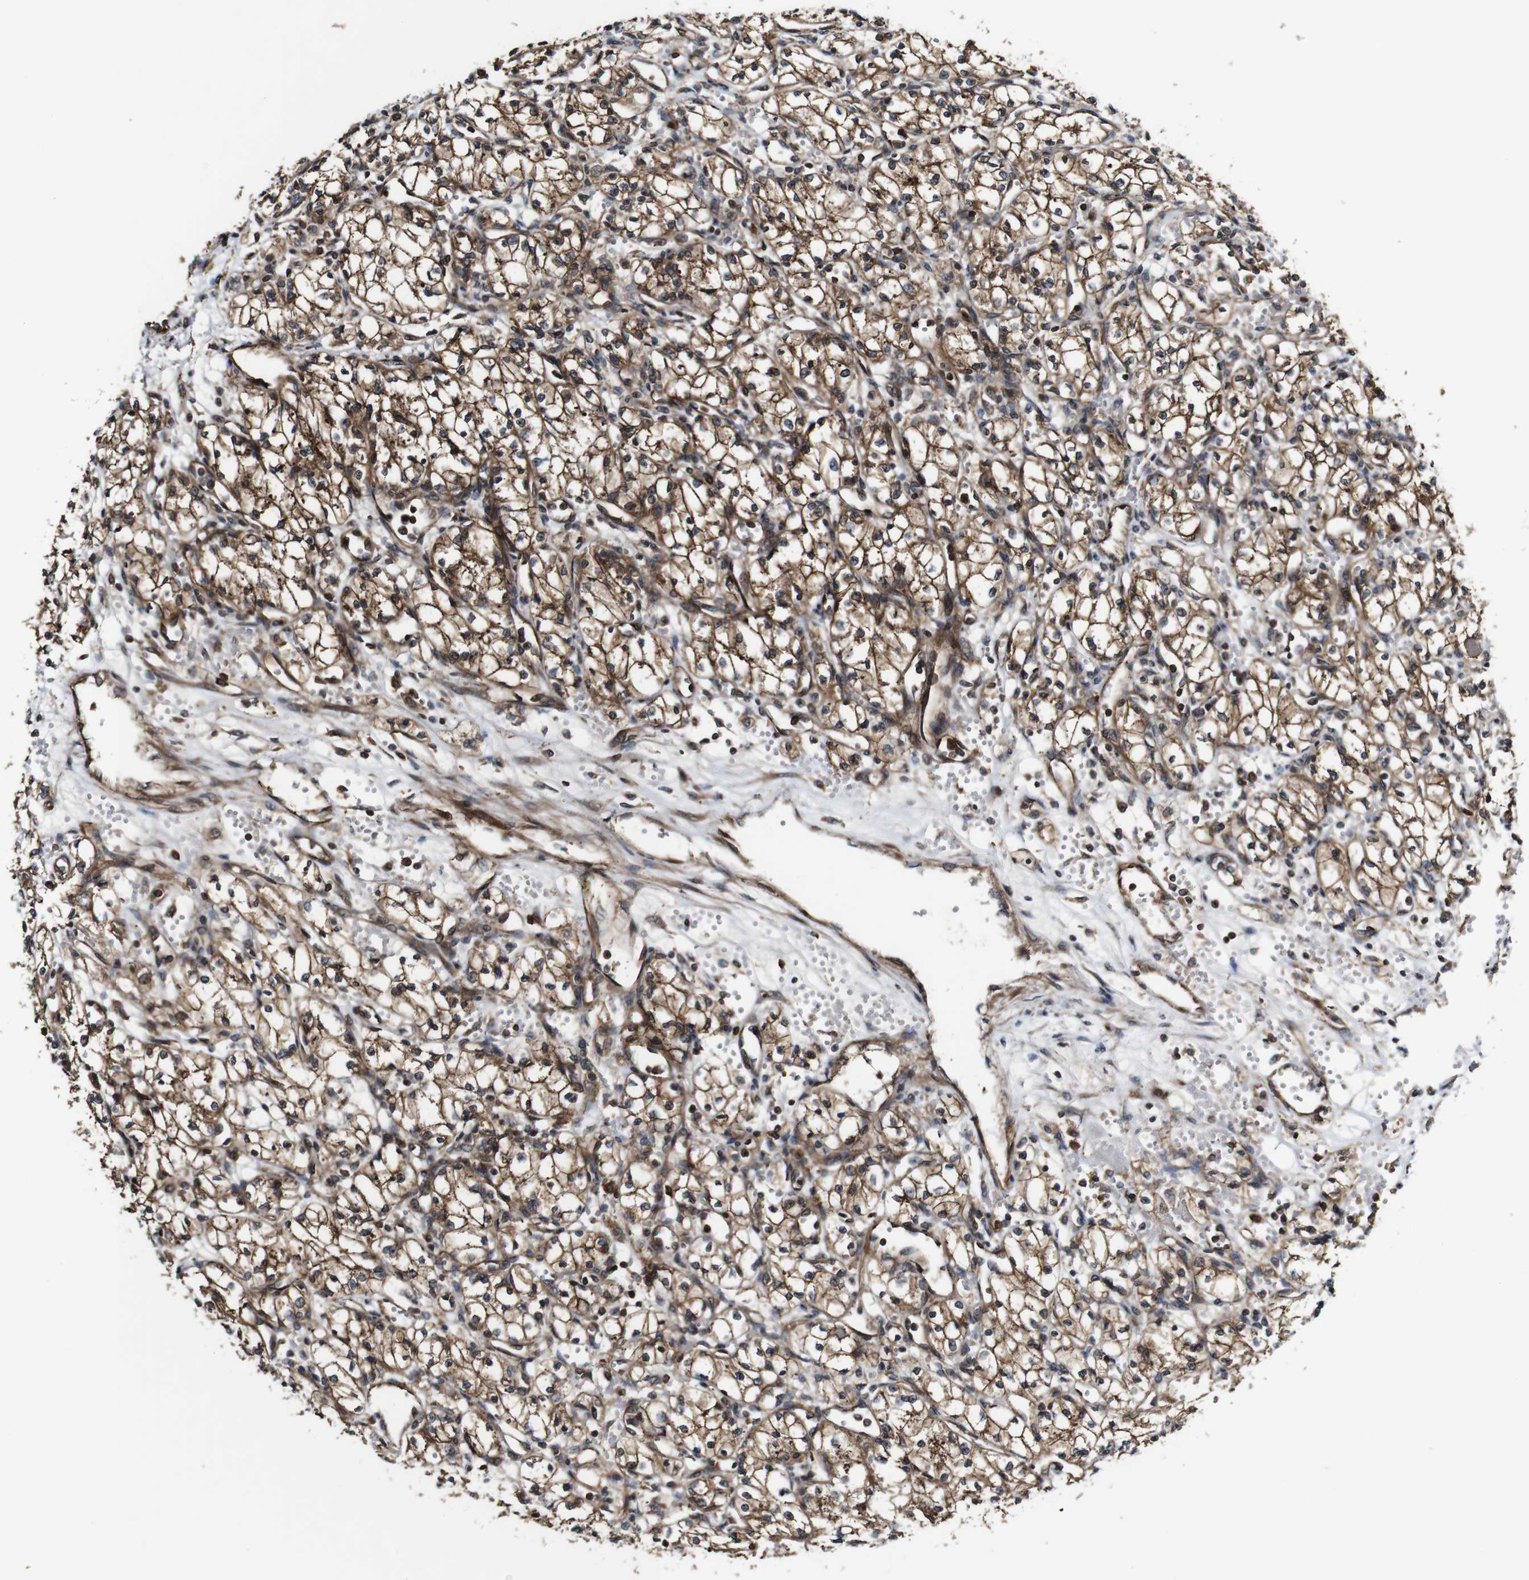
{"staining": {"intensity": "moderate", "quantity": ">75%", "location": "cytoplasmic/membranous"}, "tissue": "renal cancer", "cell_type": "Tumor cells", "image_type": "cancer", "snomed": [{"axis": "morphology", "description": "Normal tissue, NOS"}, {"axis": "morphology", "description": "Adenocarcinoma, NOS"}, {"axis": "topography", "description": "Kidney"}], "caption": "IHC of human renal cancer displays medium levels of moderate cytoplasmic/membranous positivity in approximately >75% of tumor cells.", "gene": "TNIK", "patient": {"sex": "male", "age": 59}}